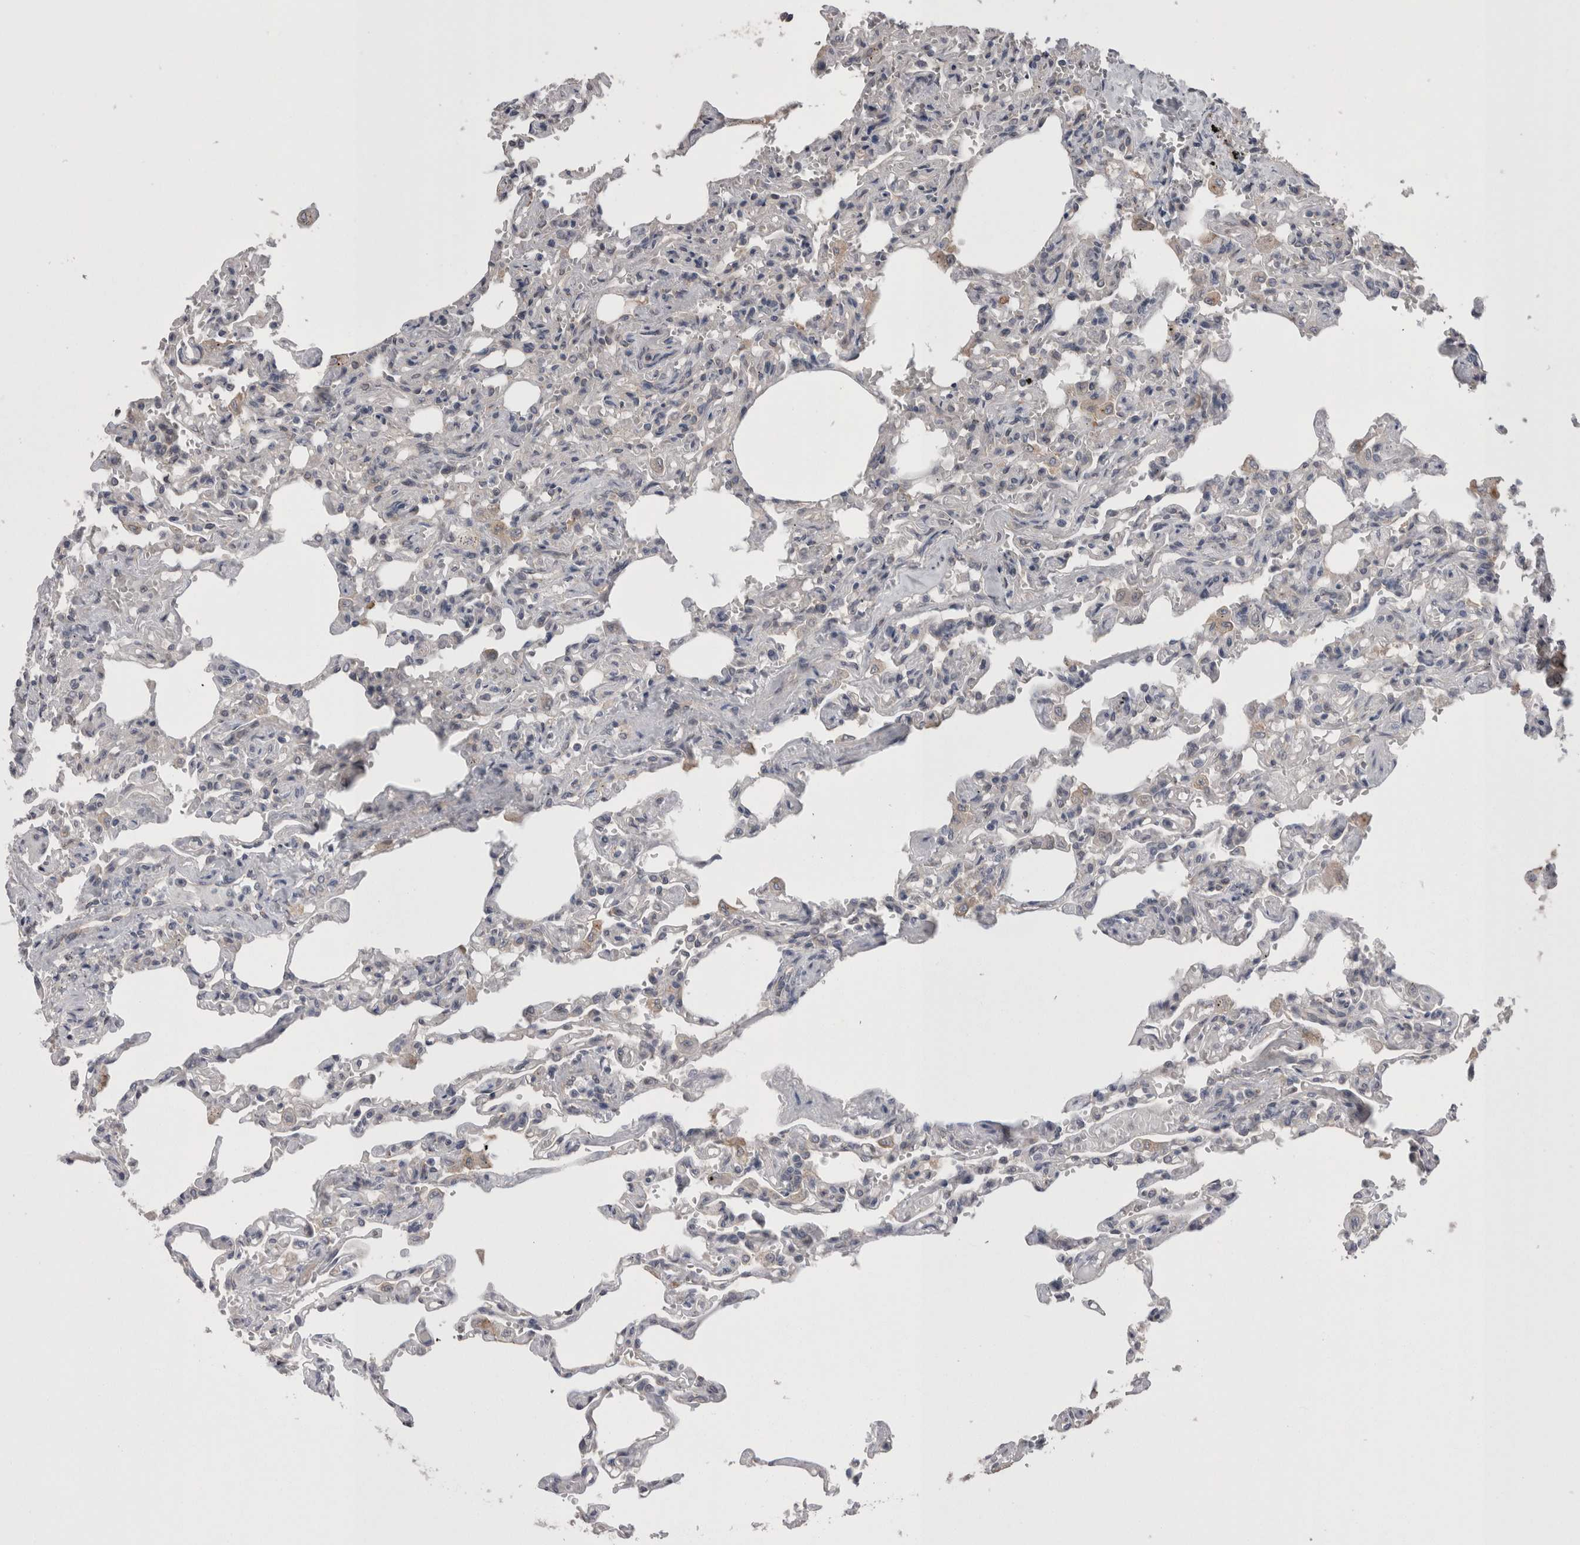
{"staining": {"intensity": "negative", "quantity": "none", "location": "none"}, "tissue": "lung", "cell_type": "Alveolar cells", "image_type": "normal", "snomed": [{"axis": "morphology", "description": "Normal tissue, NOS"}, {"axis": "topography", "description": "Lung"}], "caption": "A micrograph of lung stained for a protein demonstrates no brown staining in alveolar cells. The staining was performed using DAB to visualize the protein expression in brown, while the nuclei were stained in blue with hematoxylin (Magnification: 20x).", "gene": "DCTN6", "patient": {"sex": "male", "age": 21}}